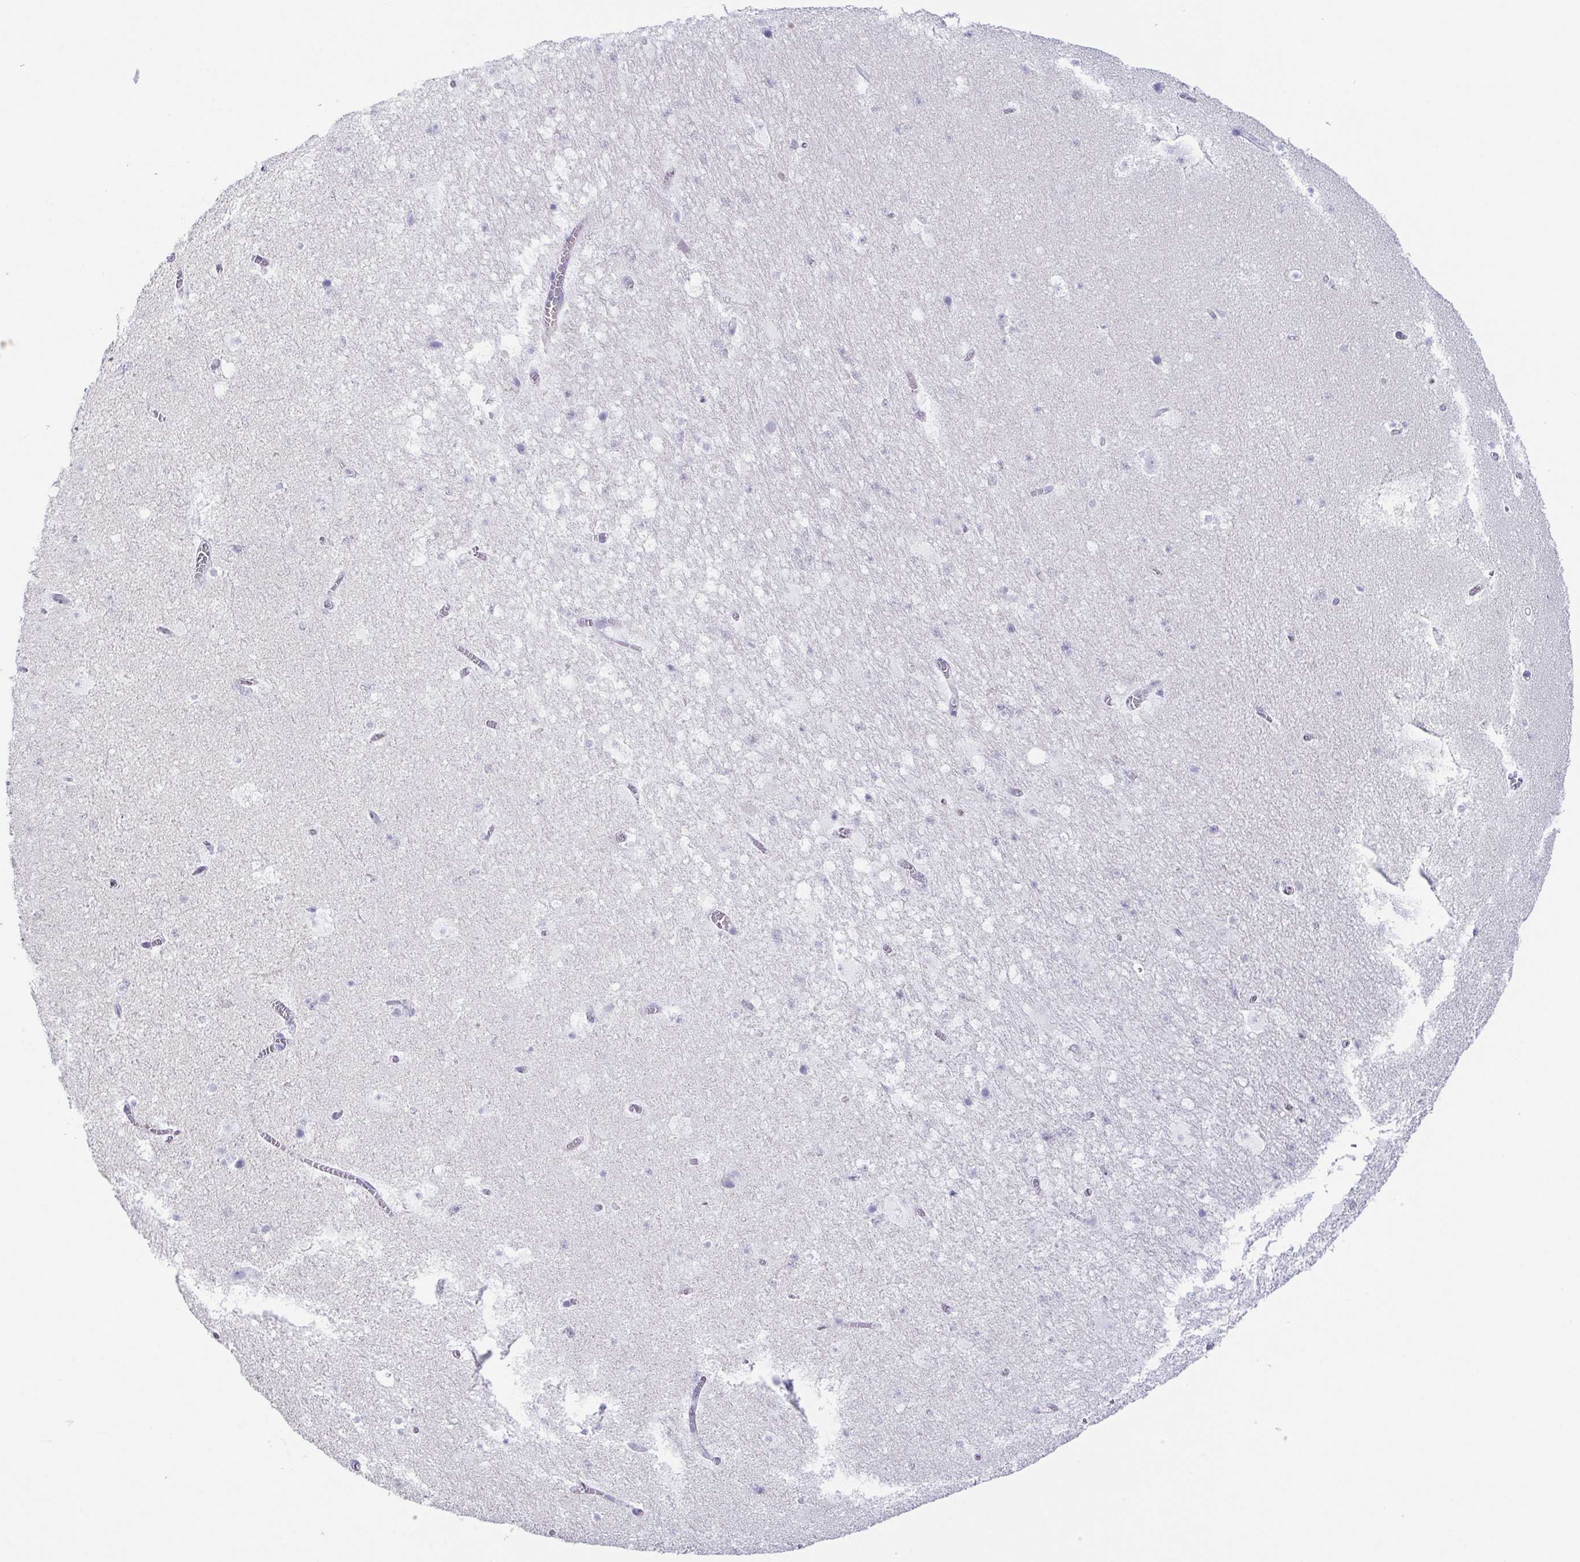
{"staining": {"intensity": "negative", "quantity": "none", "location": "none"}, "tissue": "hippocampus", "cell_type": "Glial cells", "image_type": "normal", "snomed": [{"axis": "morphology", "description": "Normal tissue, NOS"}, {"axis": "topography", "description": "Hippocampus"}], "caption": "This photomicrograph is of benign hippocampus stained with immunohistochemistry (IHC) to label a protein in brown with the nuclei are counter-stained blue. There is no positivity in glial cells.", "gene": "PRR27", "patient": {"sex": "female", "age": 42}}